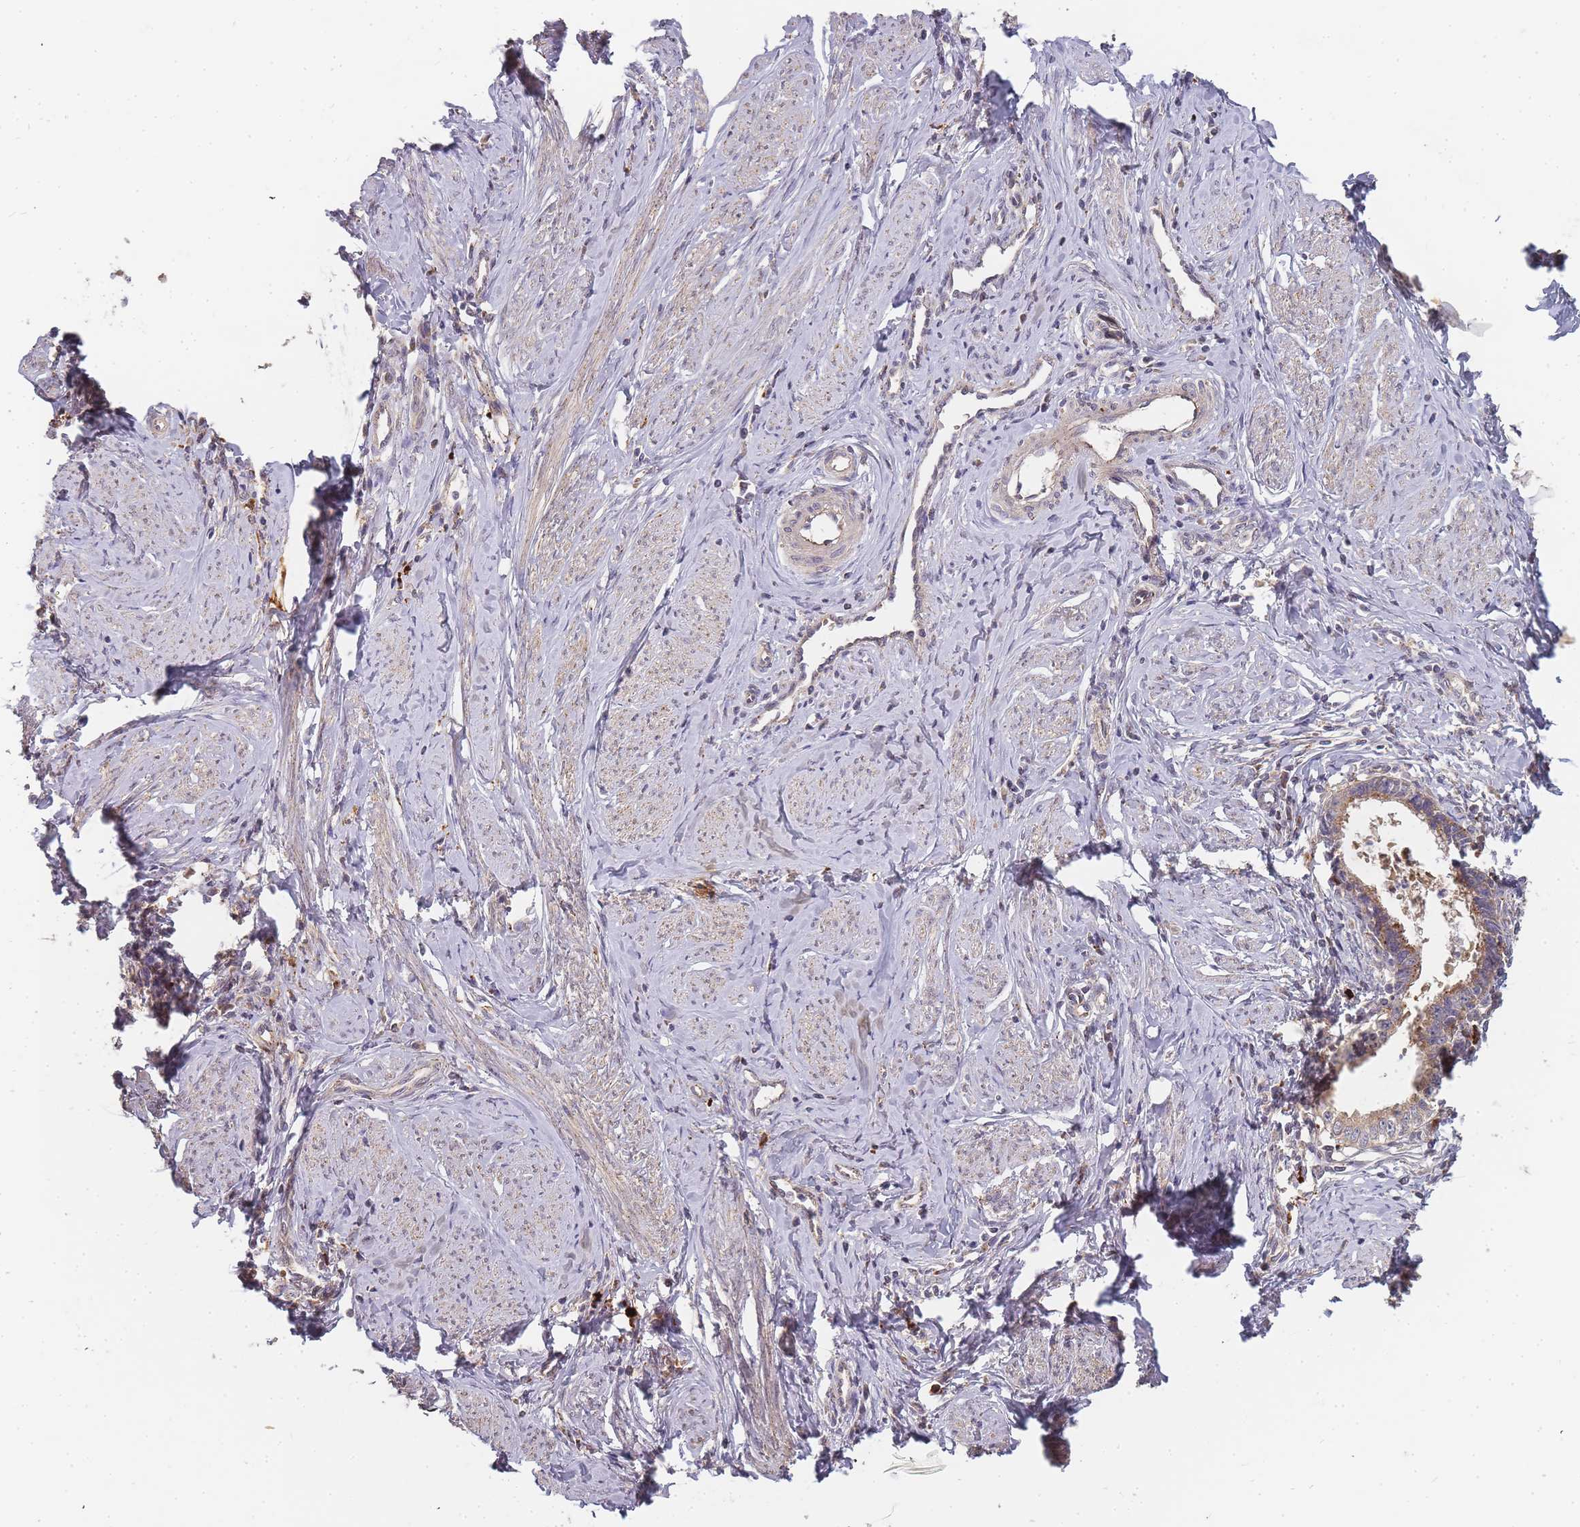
{"staining": {"intensity": "moderate", "quantity": ">75%", "location": "cytoplasmic/membranous"}, "tissue": "cervical cancer", "cell_type": "Tumor cells", "image_type": "cancer", "snomed": [{"axis": "morphology", "description": "Adenocarcinoma, NOS"}, {"axis": "topography", "description": "Cervix"}], "caption": "This histopathology image reveals IHC staining of human cervical adenocarcinoma, with medium moderate cytoplasmic/membranous expression in approximately >75% of tumor cells.", "gene": "ATG5", "patient": {"sex": "female", "age": 36}}